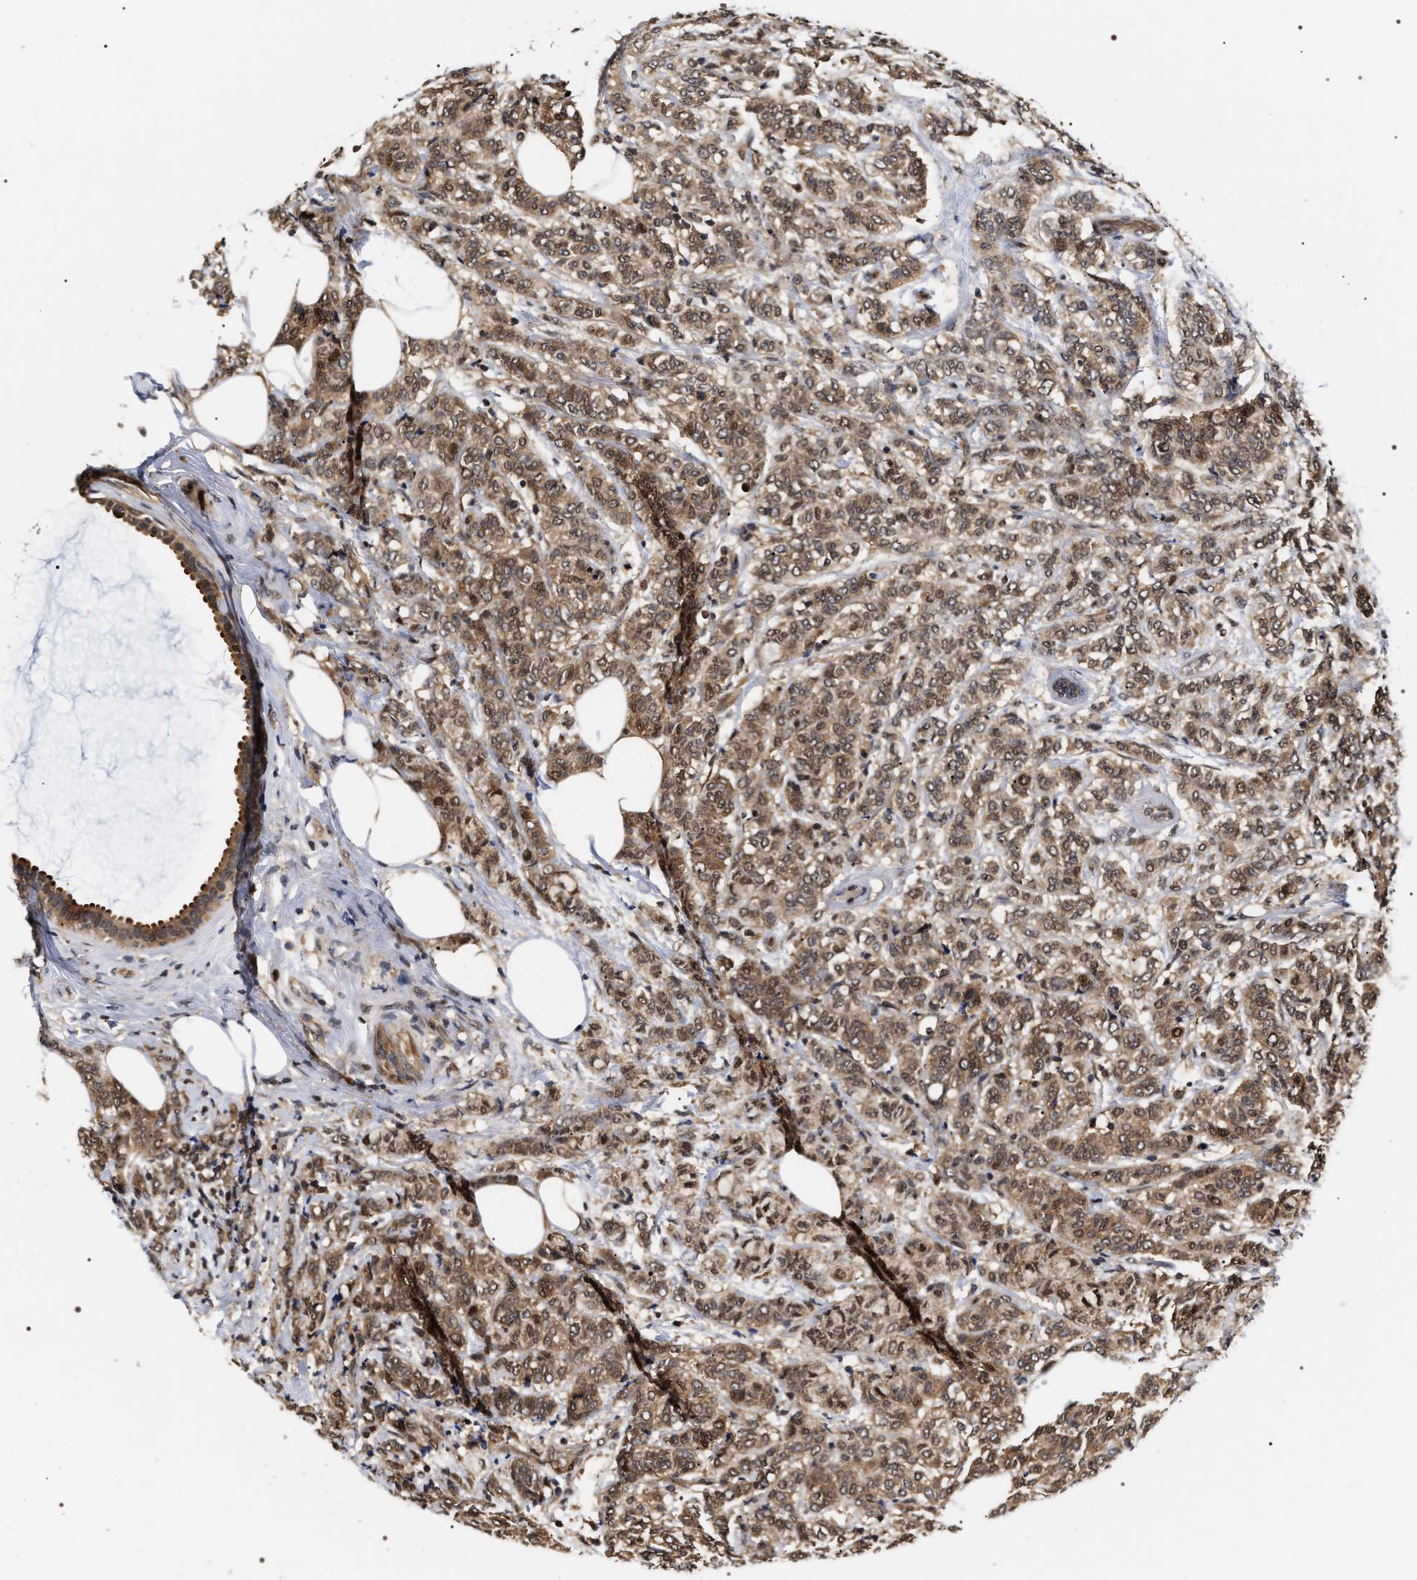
{"staining": {"intensity": "moderate", "quantity": ">75%", "location": "cytoplasmic/membranous,nuclear"}, "tissue": "breast cancer", "cell_type": "Tumor cells", "image_type": "cancer", "snomed": [{"axis": "morphology", "description": "Lobular carcinoma"}, {"axis": "topography", "description": "Breast"}], "caption": "Protein analysis of lobular carcinoma (breast) tissue displays moderate cytoplasmic/membranous and nuclear staining in approximately >75% of tumor cells.", "gene": "BAG6", "patient": {"sex": "female", "age": 60}}